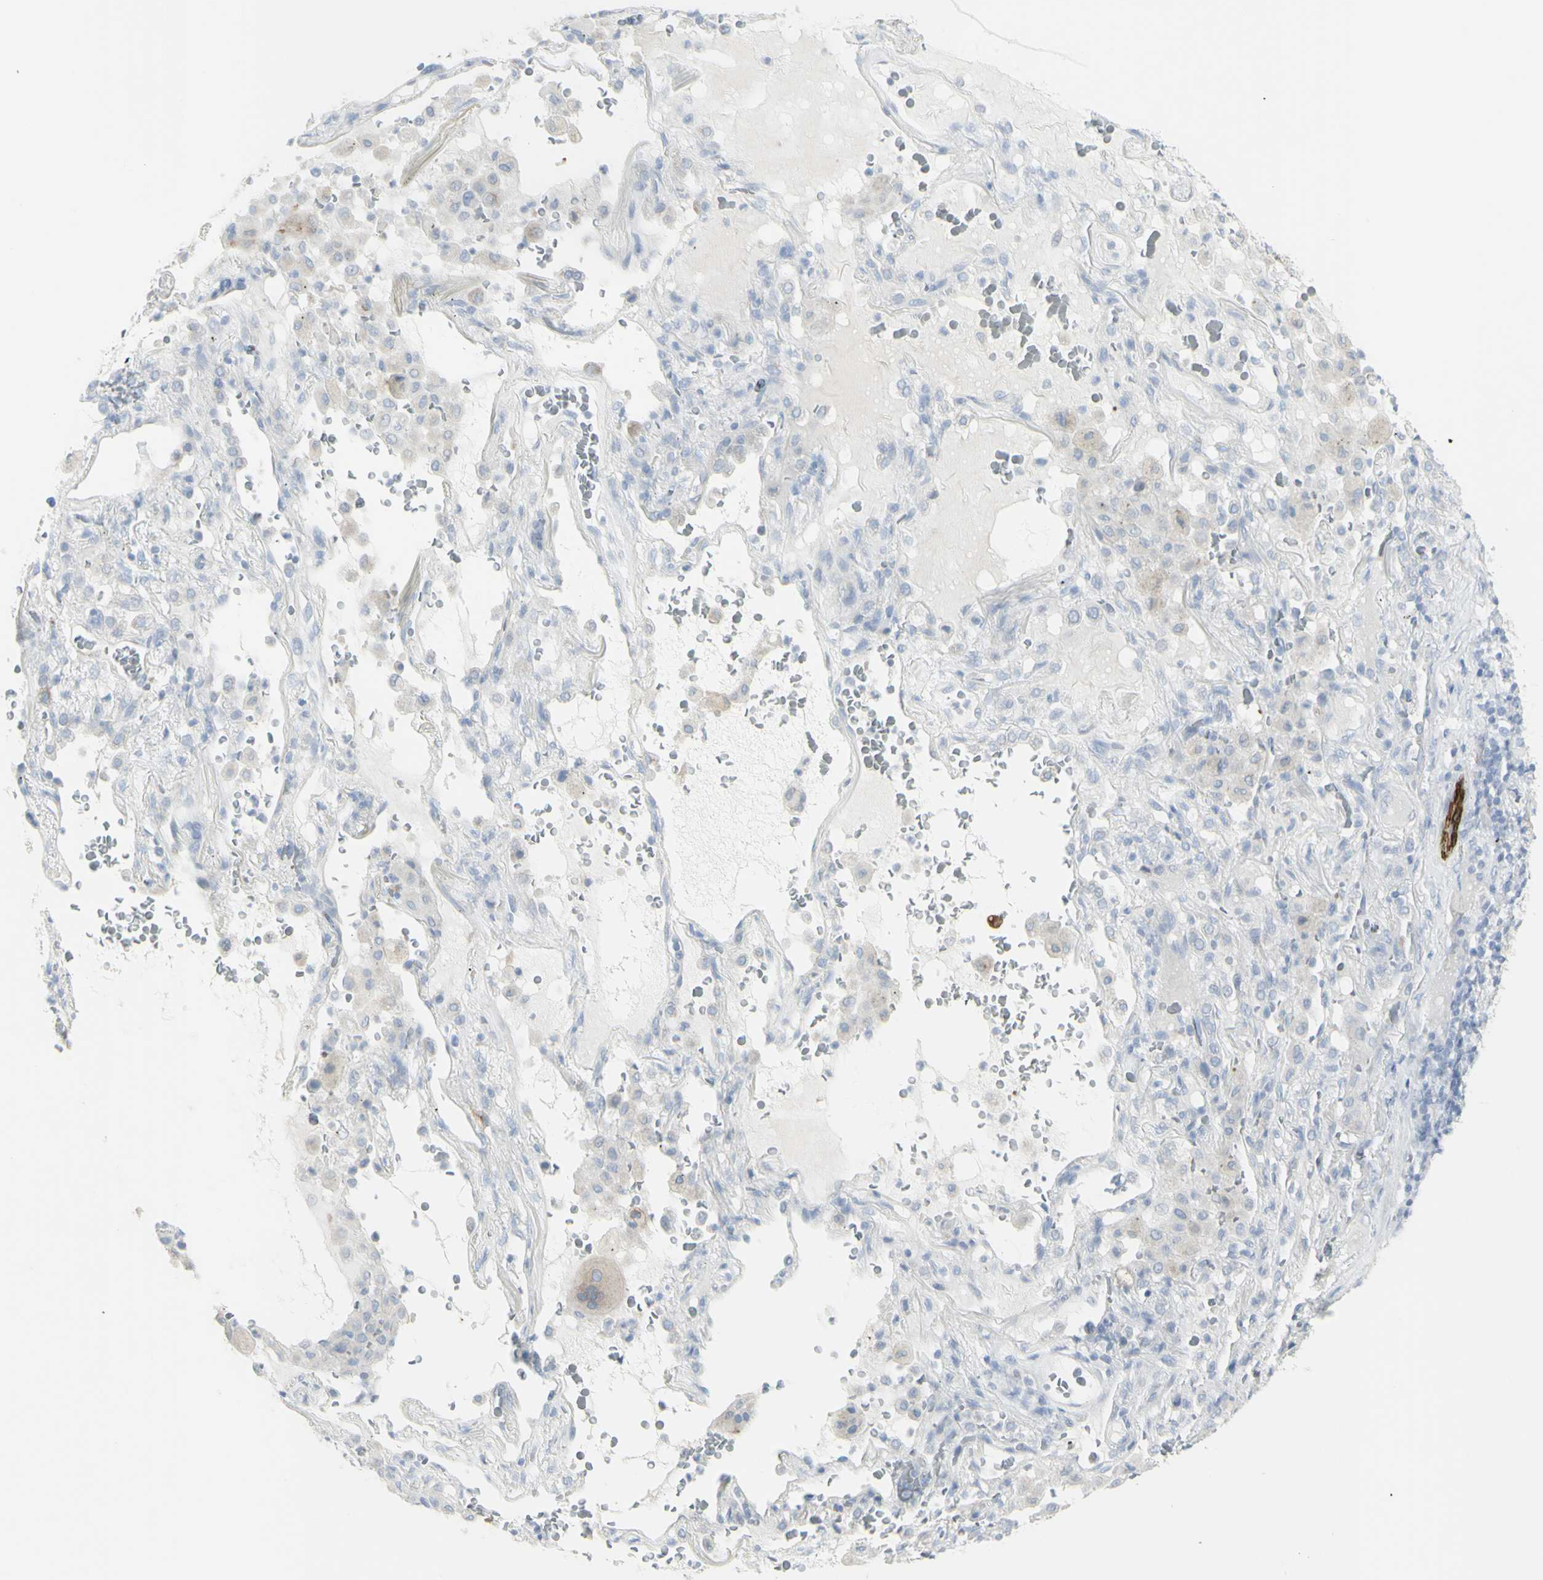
{"staining": {"intensity": "weak", "quantity": "<25%", "location": "cytoplasmic/membranous"}, "tissue": "lung cancer", "cell_type": "Tumor cells", "image_type": "cancer", "snomed": [{"axis": "morphology", "description": "Squamous cell carcinoma, NOS"}, {"axis": "topography", "description": "Lung"}], "caption": "DAB immunohistochemical staining of squamous cell carcinoma (lung) reveals no significant staining in tumor cells.", "gene": "ENSG00000198211", "patient": {"sex": "male", "age": 57}}